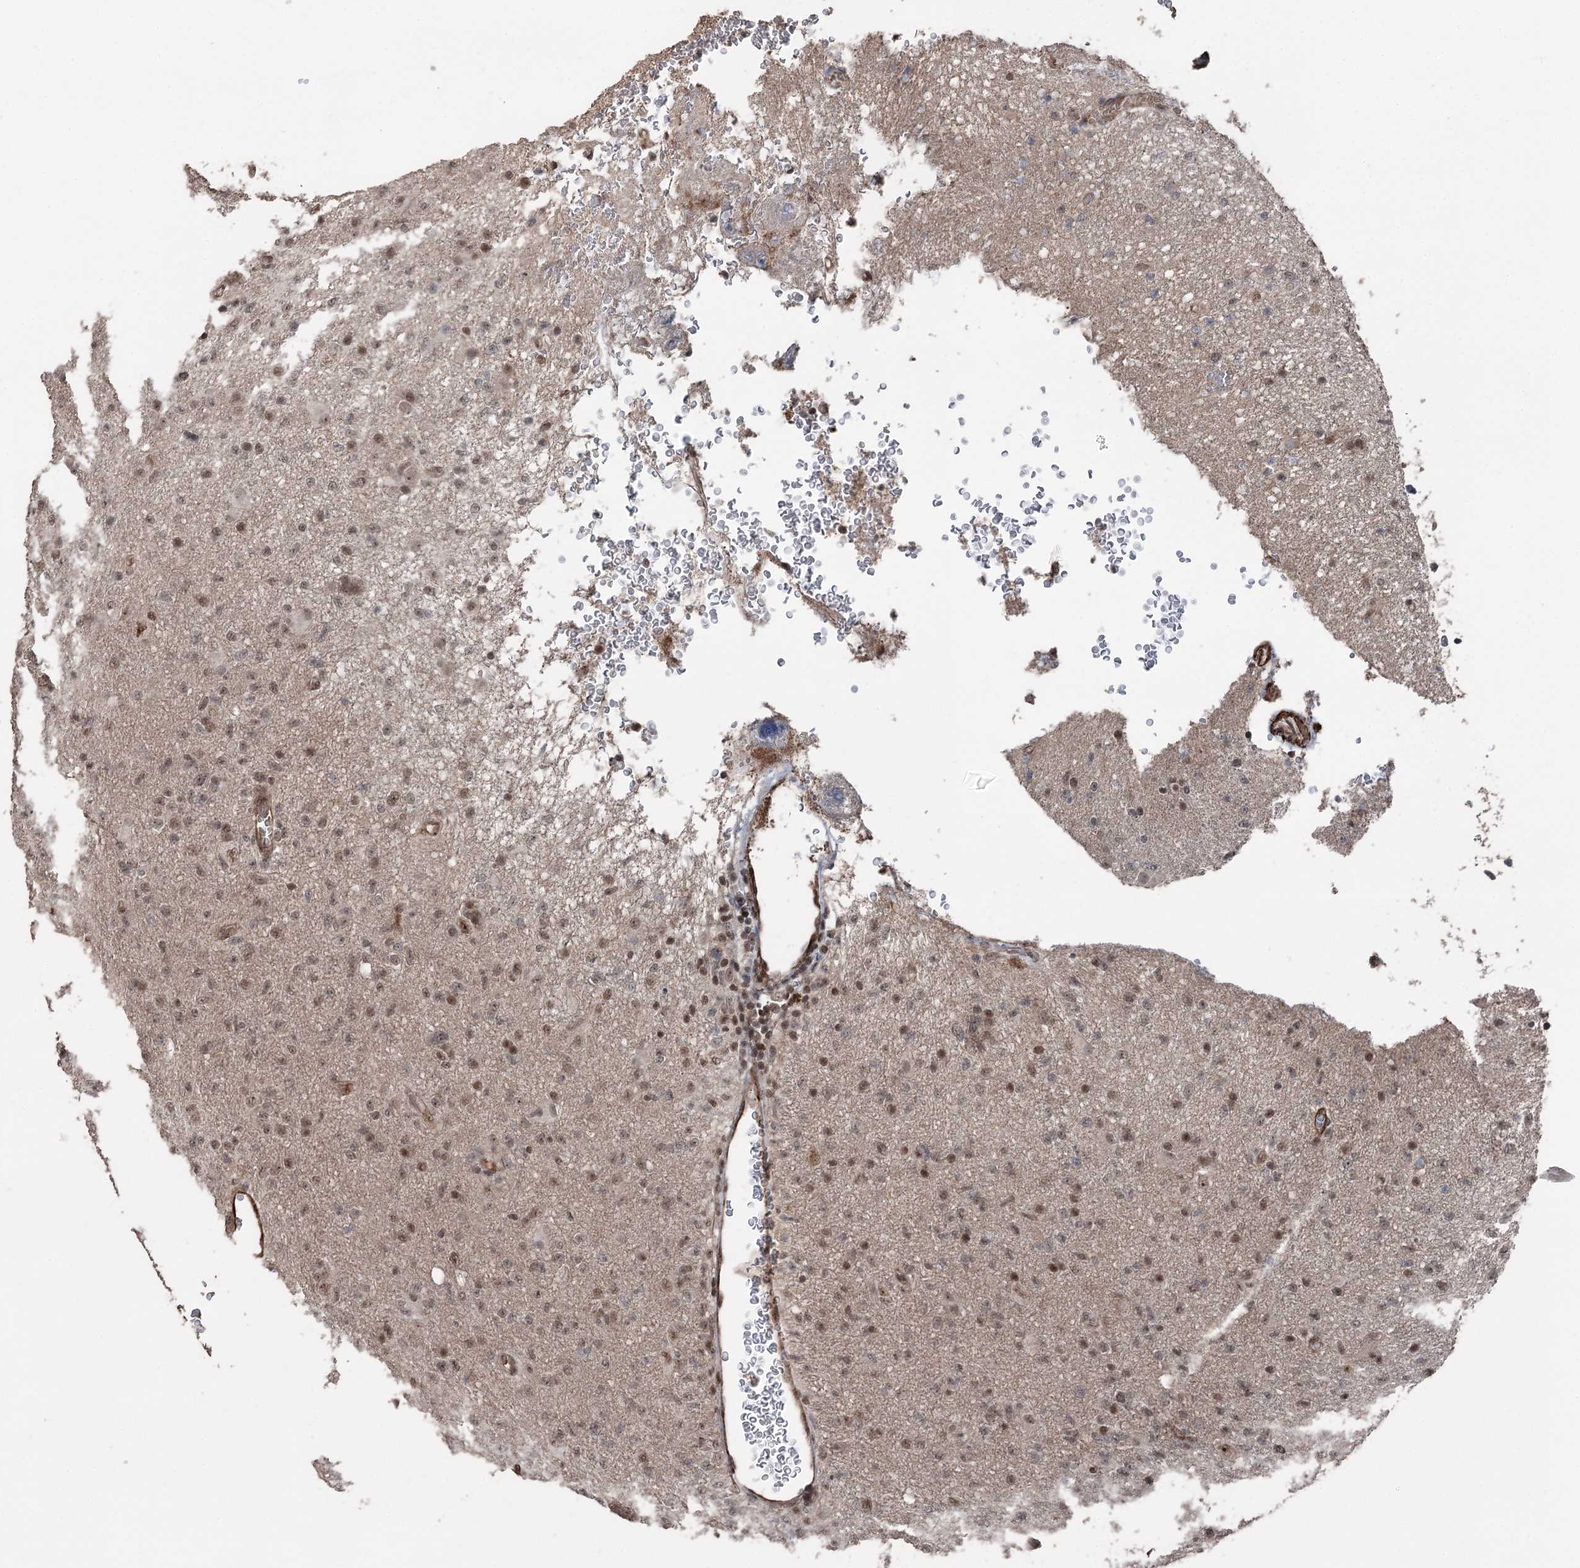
{"staining": {"intensity": "moderate", "quantity": "25%-75%", "location": "nuclear"}, "tissue": "glioma", "cell_type": "Tumor cells", "image_type": "cancer", "snomed": [{"axis": "morphology", "description": "Glioma, malignant, High grade"}, {"axis": "topography", "description": "Brain"}], "caption": "DAB immunohistochemical staining of human malignant high-grade glioma reveals moderate nuclear protein expression in about 25%-75% of tumor cells.", "gene": "CCDC82", "patient": {"sex": "female", "age": 57}}